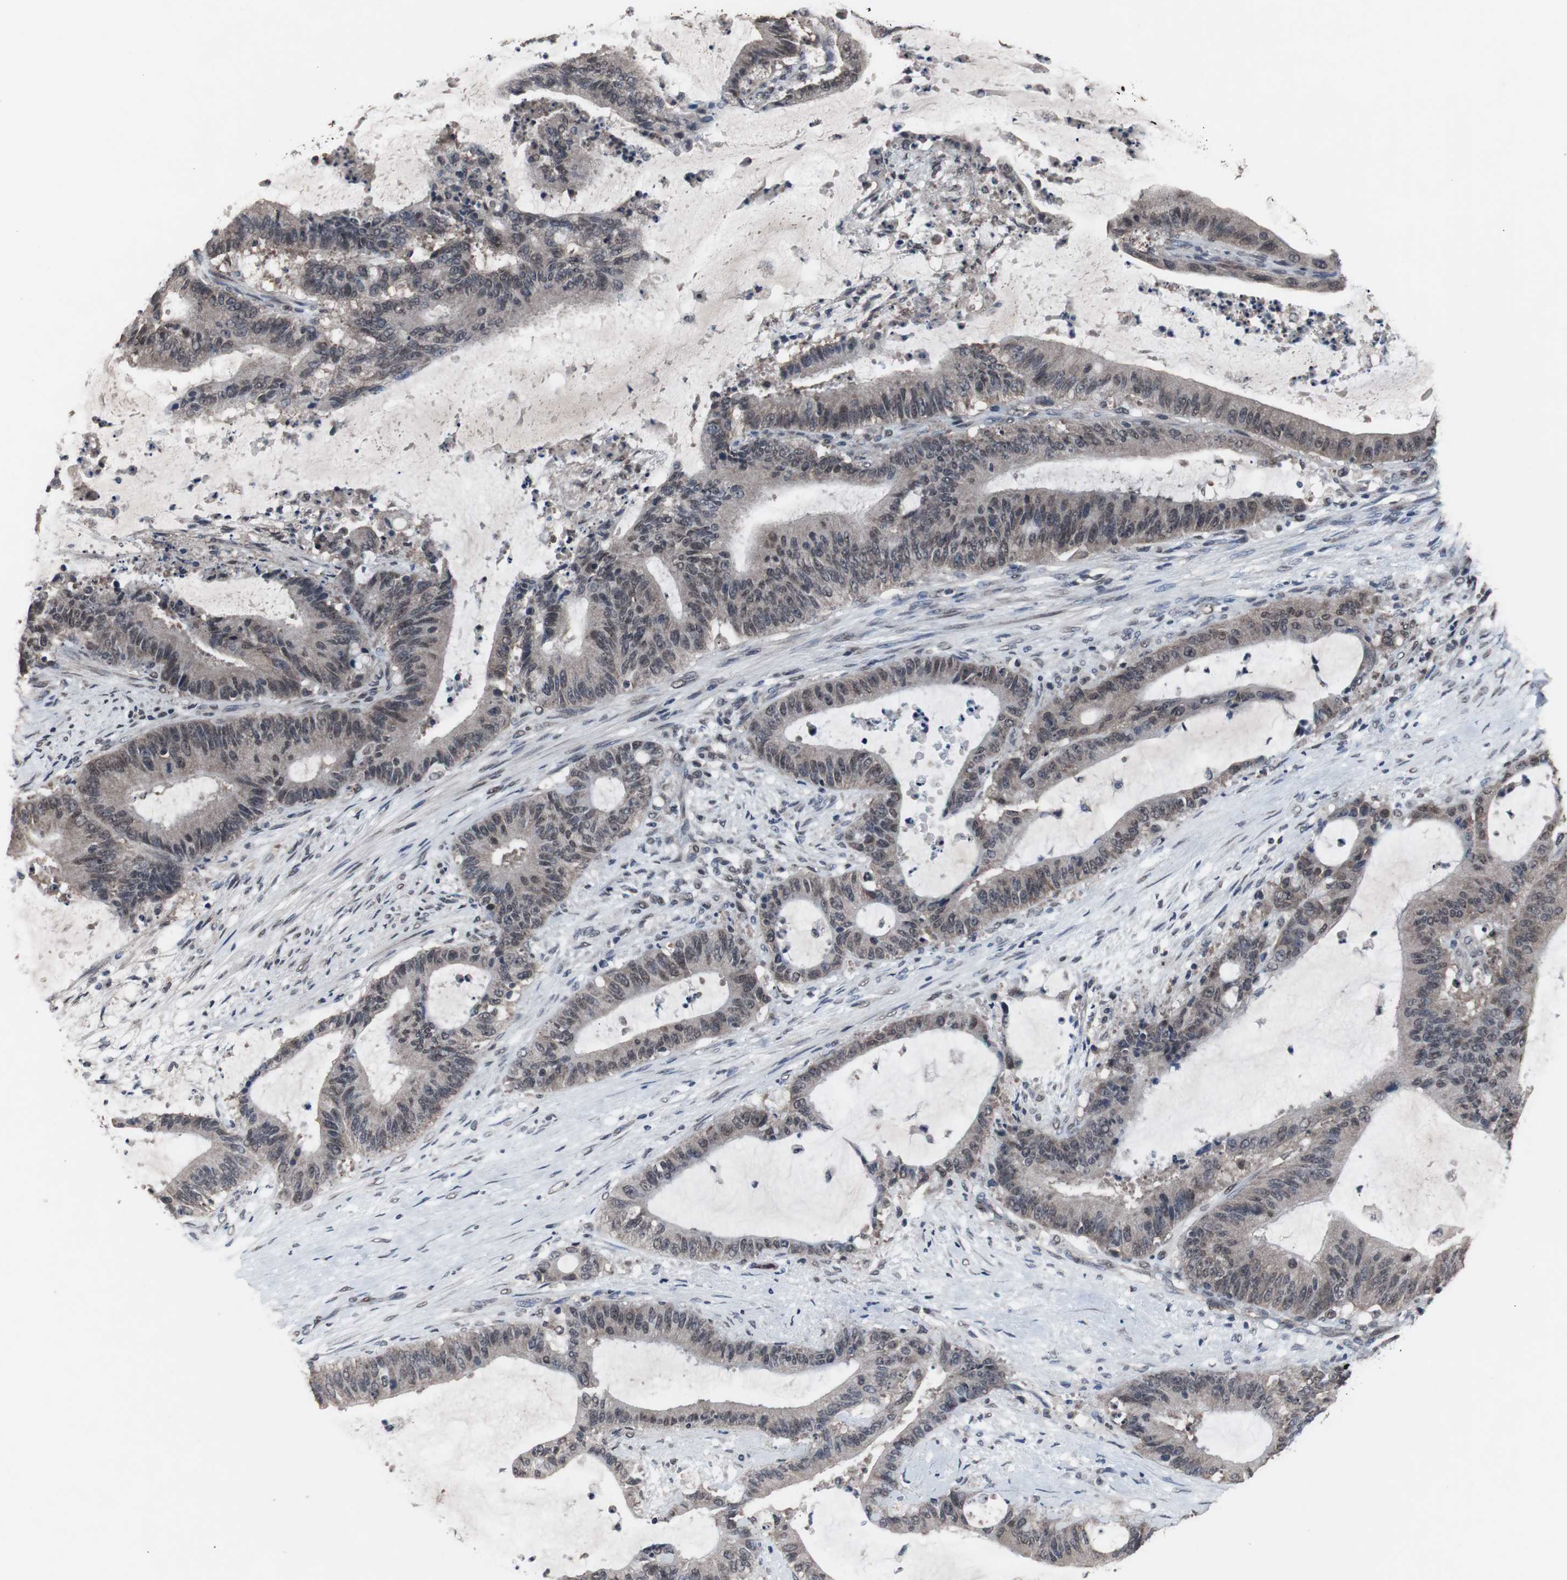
{"staining": {"intensity": "weak", "quantity": ">75%", "location": "cytoplasmic/membranous,nuclear"}, "tissue": "liver cancer", "cell_type": "Tumor cells", "image_type": "cancer", "snomed": [{"axis": "morphology", "description": "Cholangiocarcinoma"}, {"axis": "topography", "description": "Liver"}], "caption": "There is low levels of weak cytoplasmic/membranous and nuclear staining in tumor cells of liver cholangiocarcinoma, as demonstrated by immunohistochemical staining (brown color).", "gene": "MED27", "patient": {"sex": "female", "age": 73}}